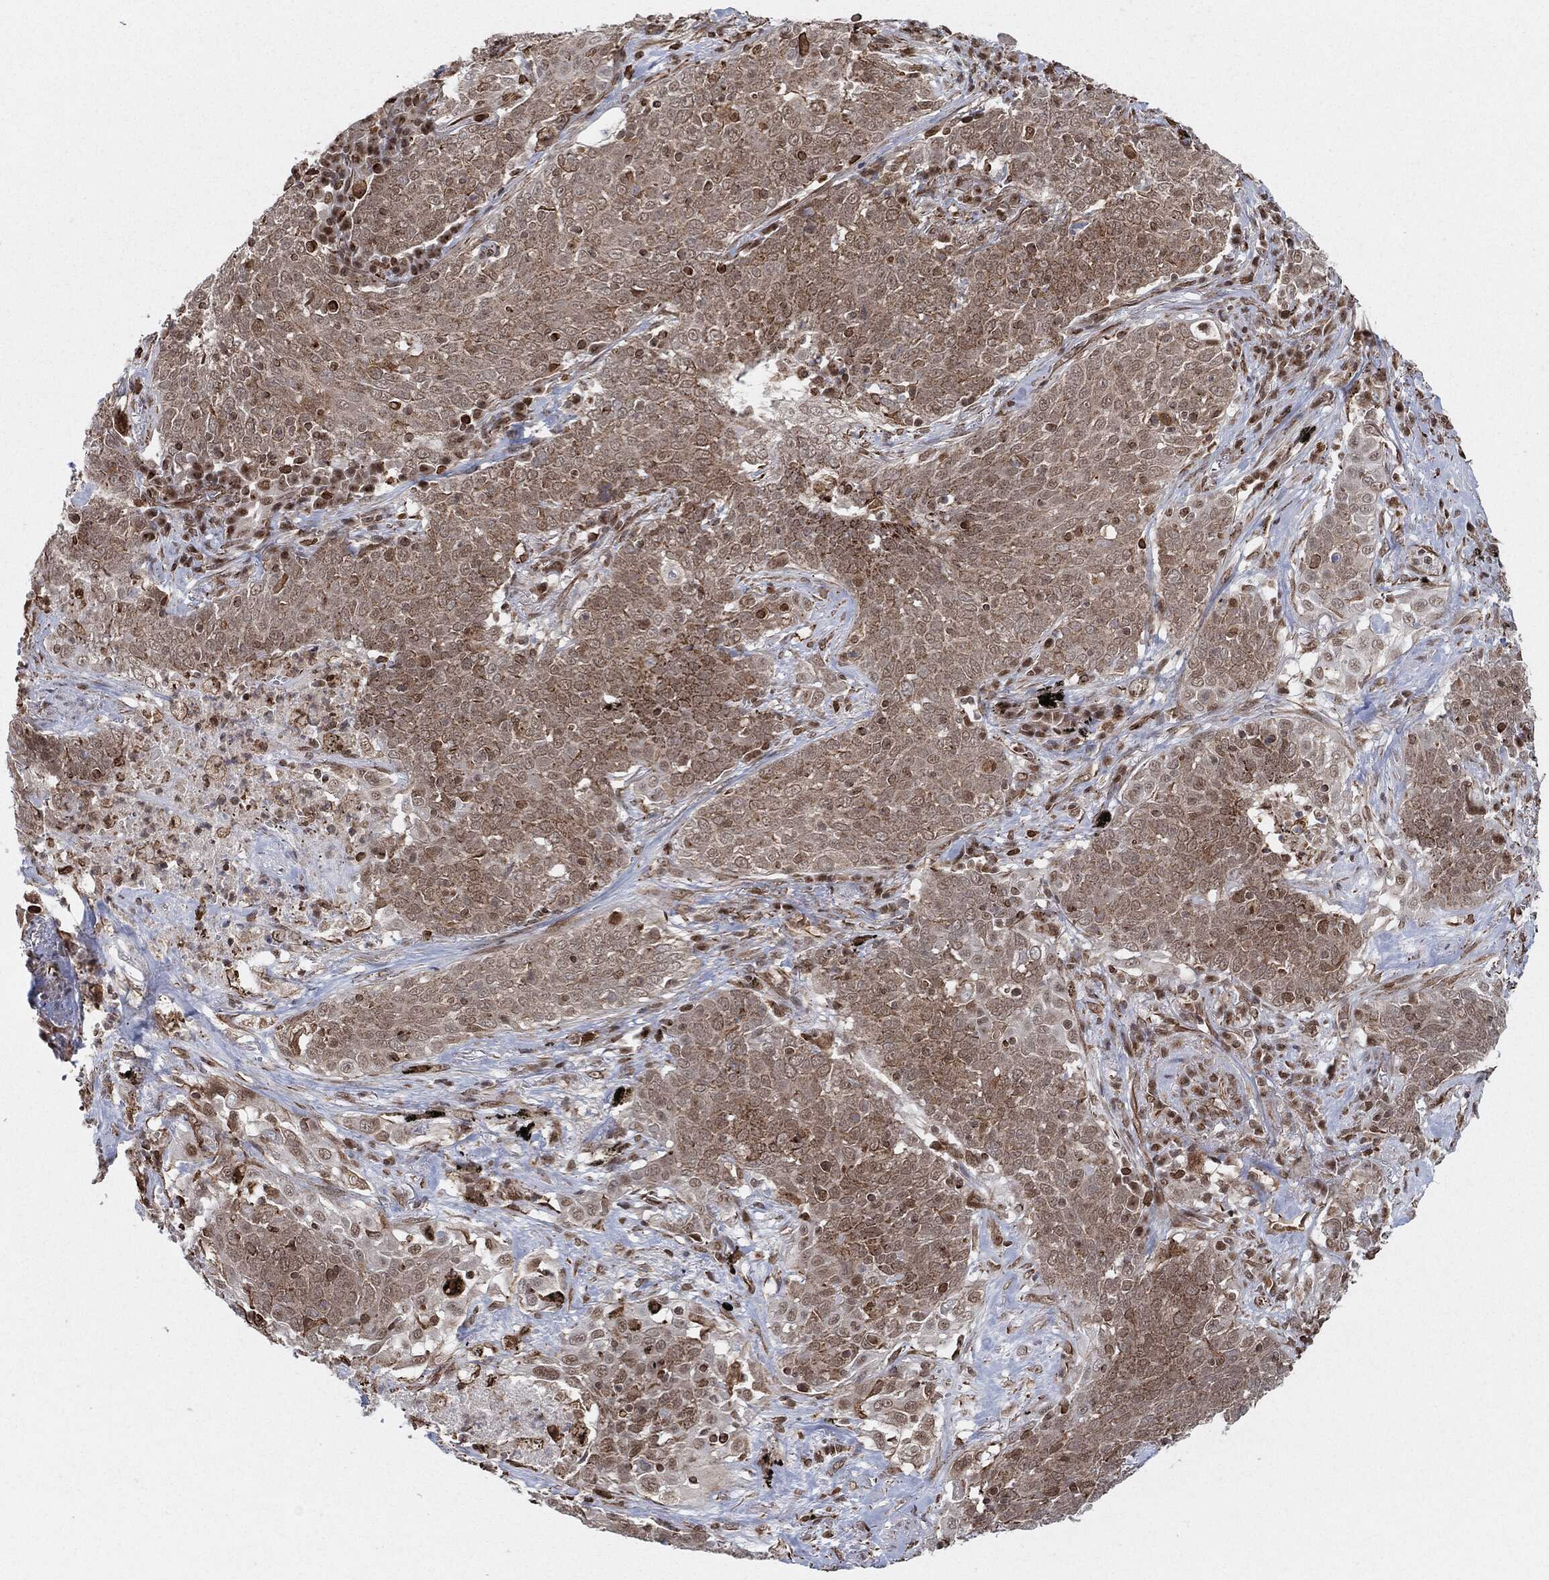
{"staining": {"intensity": "negative", "quantity": "none", "location": "none"}, "tissue": "lung cancer", "cell_type": "Tumor cells", "image_type": "cancer", "snomed": [{"axis": "morphology", "description": "Squamous cell carcinoma, NOS"}, {"axis": "topography", "description": "Lung"}], "caption": "Lung squamous cell carcinoma stained for a protein using immunohistochemistry (IHC) demonstrates no expression tumor cells.", "gene": "TP53RK", "patient": {"sex": "male", "age": 82}}